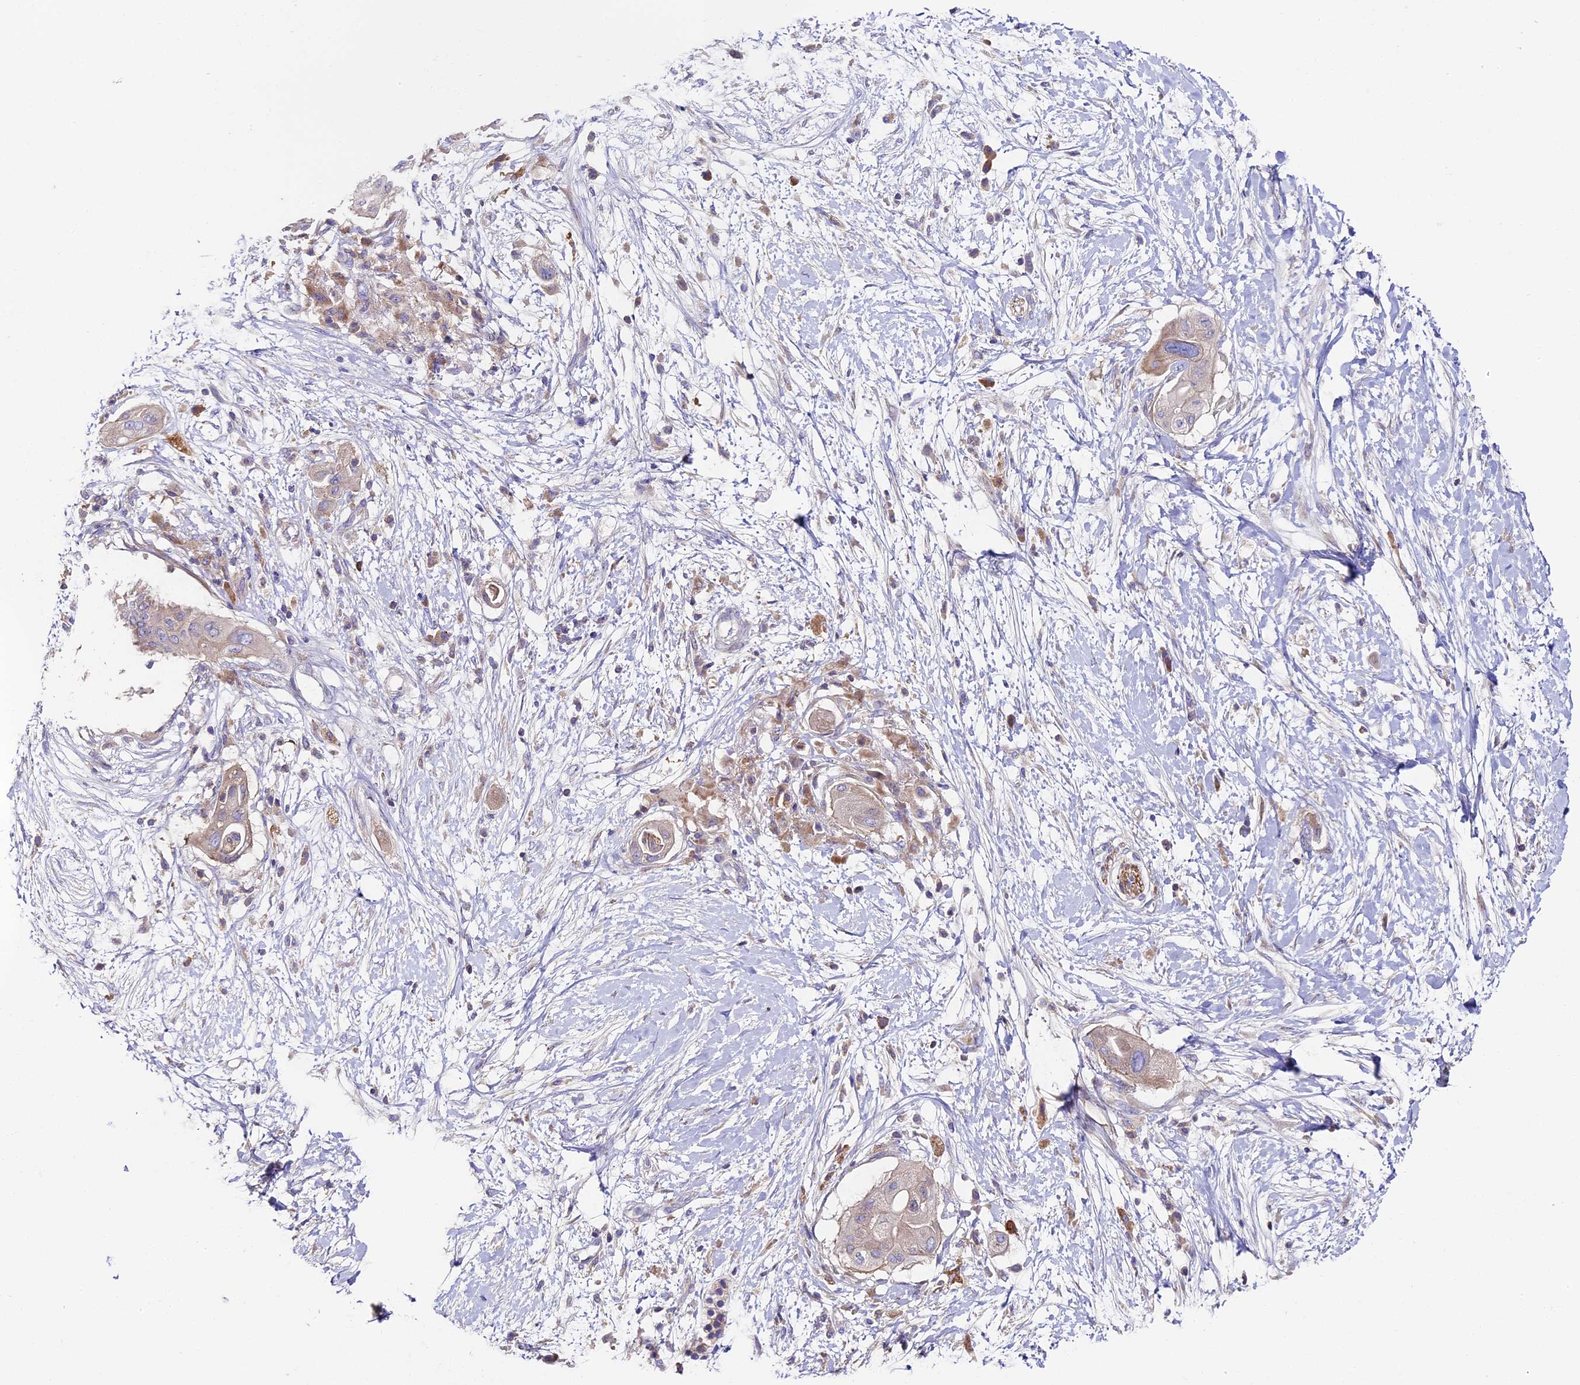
{"staining": {"intensity": "weak", "quantity": "<25%", "location": "cytoplasmic/membranous"}, "tissue": "pancreatic cancer", "cell_type": "Tumor cells", "image_type": "cancer", "snomed": [{"axis": "morphology", "description": "Adenocarcinoma, NOS"}, {"axis": "topography", "description": "Pancreas"}], "caption": "IHC photomicrograph of pancreatic cancer stained for a protein (brown), which displays no expression in tumor cells. (Stains: DAB (3,3'-diaminobenzidine) IHC with hematoxylin counter stain, Microscopy: brightfield microscopy at high magnification).", "gene": "PIGU", "patient": {"sex": "male", "age": 68}}